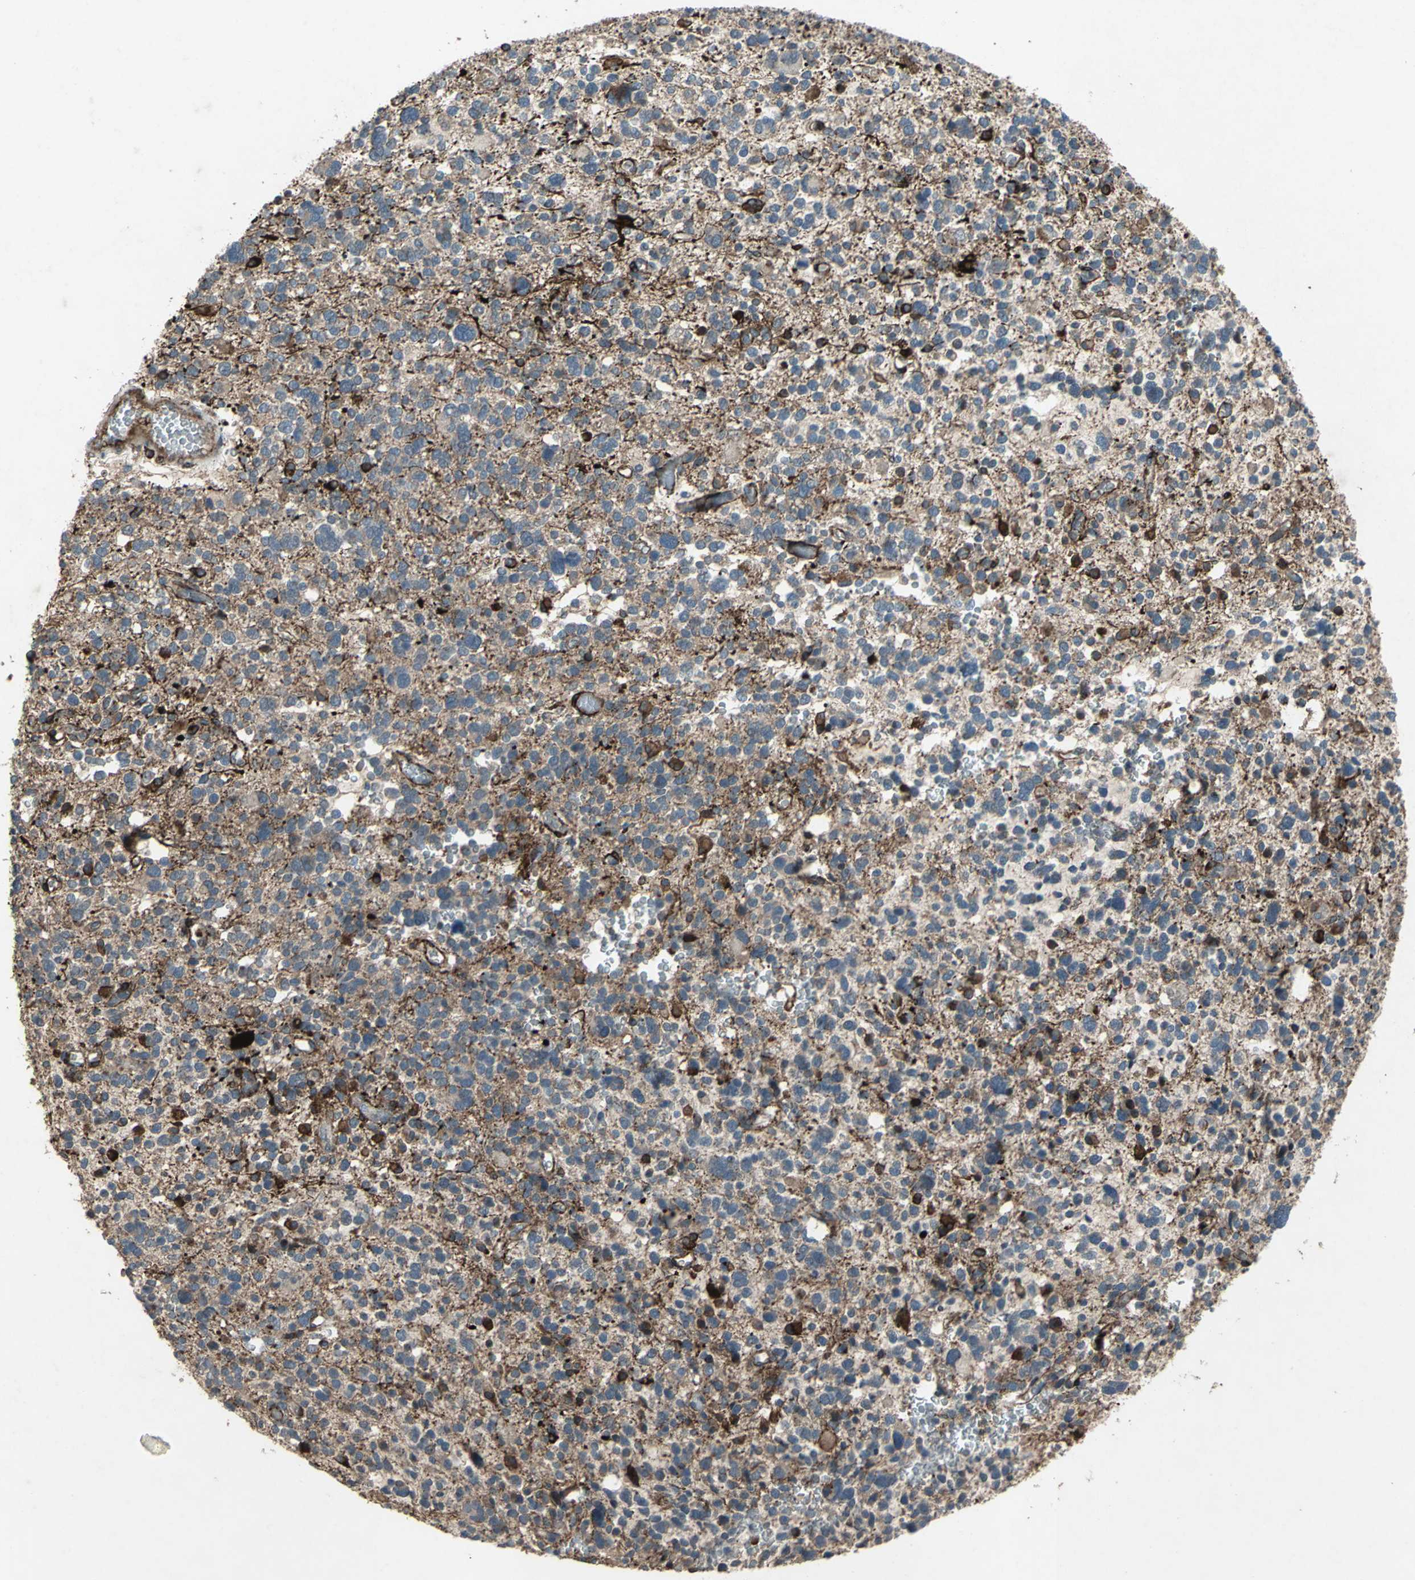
{"staining": {"intensity": "strong", "quantity": "<25%", "location": "cytoplasmic/membranous"}, "tissue": "glioma", "cell_type": "Tumor cells", "image_type": "cancer", "snomed": [{"axis": "morphology", "description": "Glioma, malignant, High grade"}, {"axis": "topography", "description": "Brain"}], "caption": "IHC photomicrograph of human malignant glioma (high-grade) stained for a protein (brown), which exhibits medium levels of strong cytoplasmic/membranous positivity in about <25% of tumor cells.", "gene": "SEPTIN4", "patient": {"sex": "male", "age": 48}}